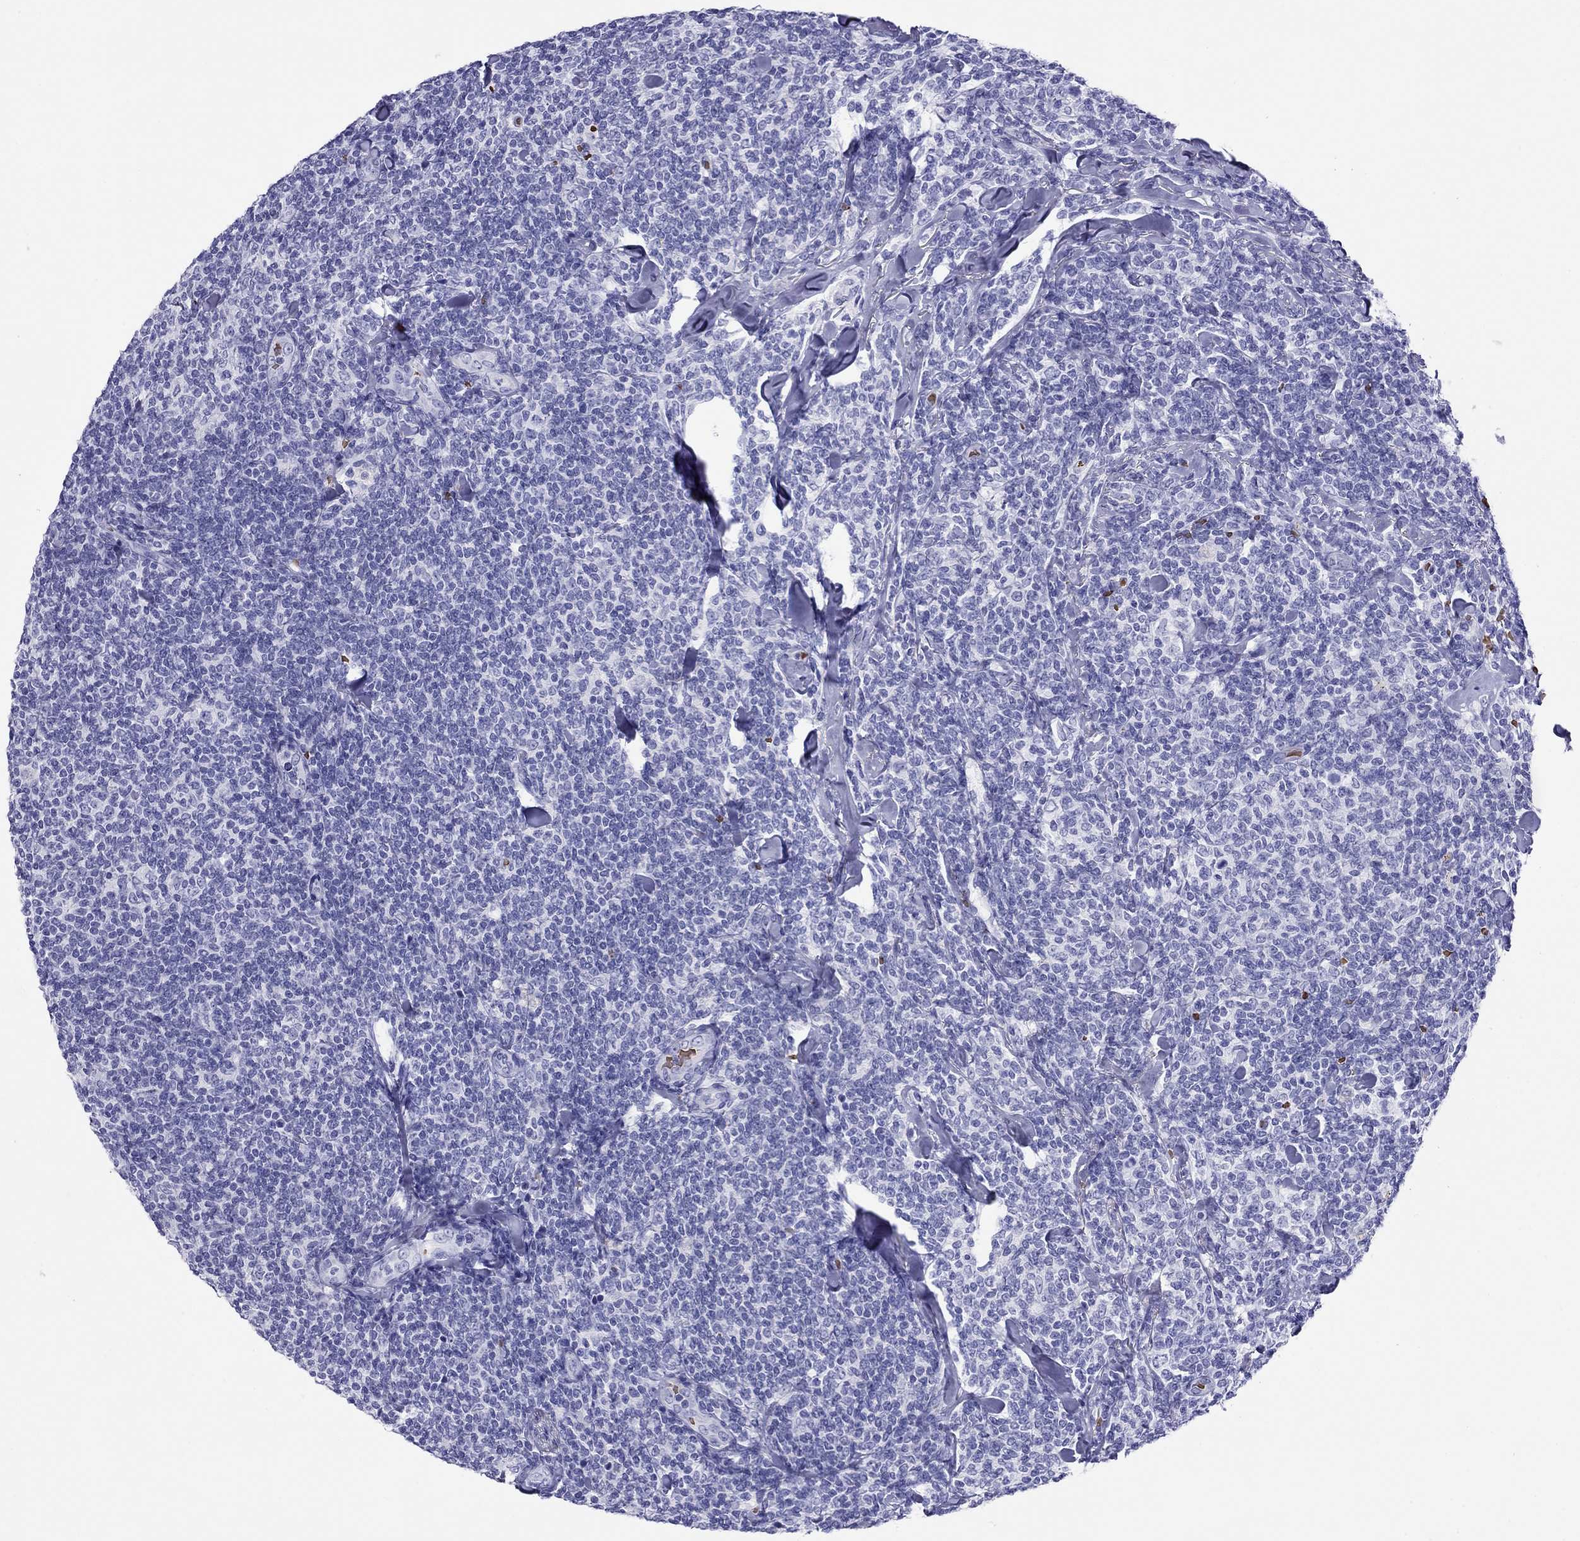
{"staining": {"intensity": "negative", "quantity": "none", "location": "none"}, "tissue": "lymphoma", "cell_type": "Tumor cells", "image_type": "cancer", "snomed": [{"axis": "morphology", "description": "Malignant lymphoma, non-Hodgkin's type, Low grade"}, {"axis": "topography", "description": "Lymph node"}], "caption": "High magnification brightfield microscopy of malignant lymphoma, non-Hodgkin's type (low-grade) stained with DAB (3,3'-diaminobenzidine) (brown) and counterstained with hematoxylin (blue): tumor cells show no significant positivity.", "gene": "PTPRN", "patient": {"sex": "female", "age": 56}}